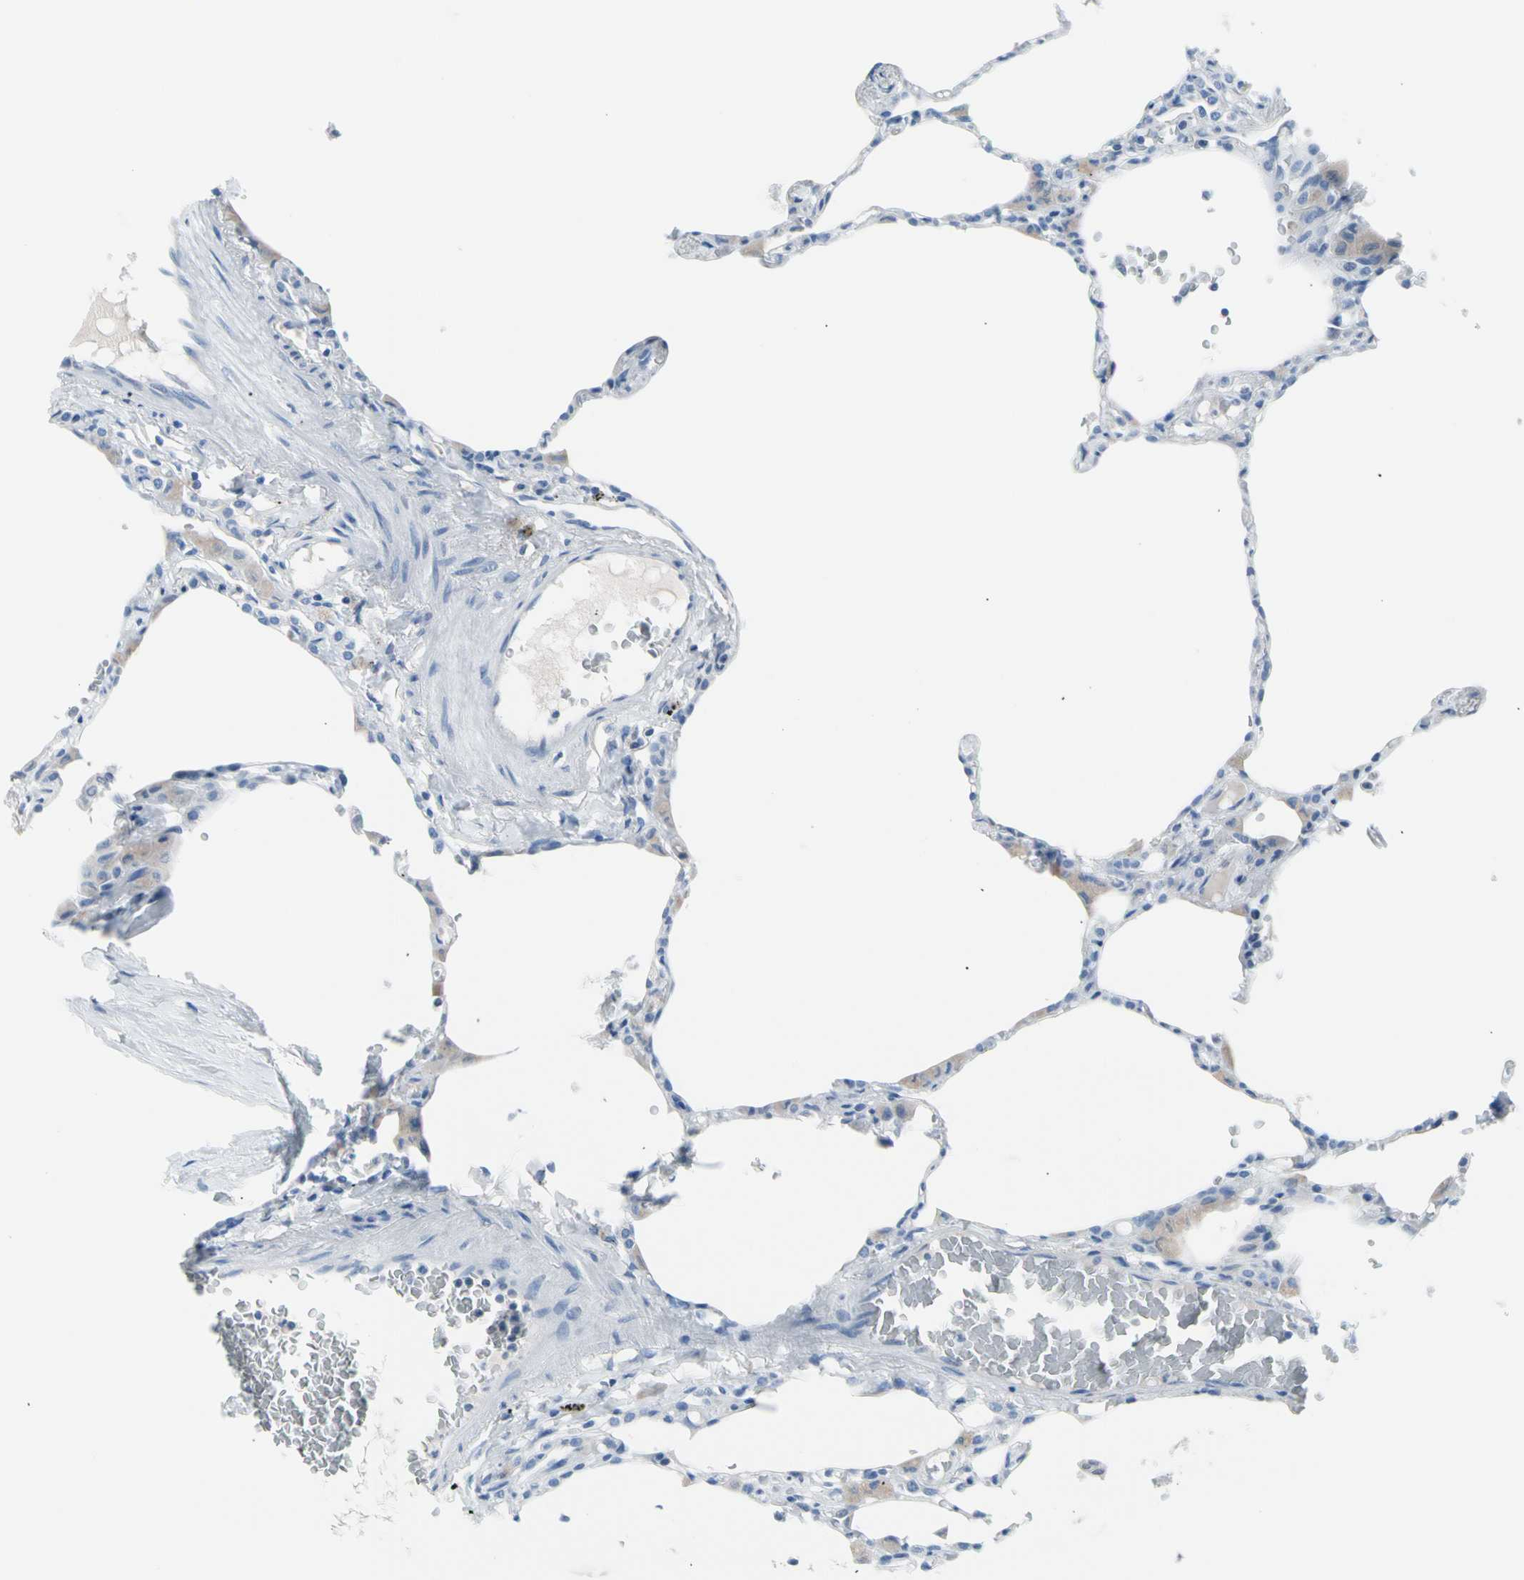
{"staining": {"intensity": "negative", "quantity": "none", "location": "none"}, "tissue": "lung", "cell_type": "Alveolar cells", "image_type": "normal", "snomed": [{"axis": "morphology", "description": "Normal tissue, NOS"}, {"axis": "topography", "description": "Lung"}], "caption": "This is an immunohistochemistry photomicrograph of normal lung. There is no positivity in alveolar cells.", "gene": "TPO", "patient": {"sex": "female", "age": 49}}